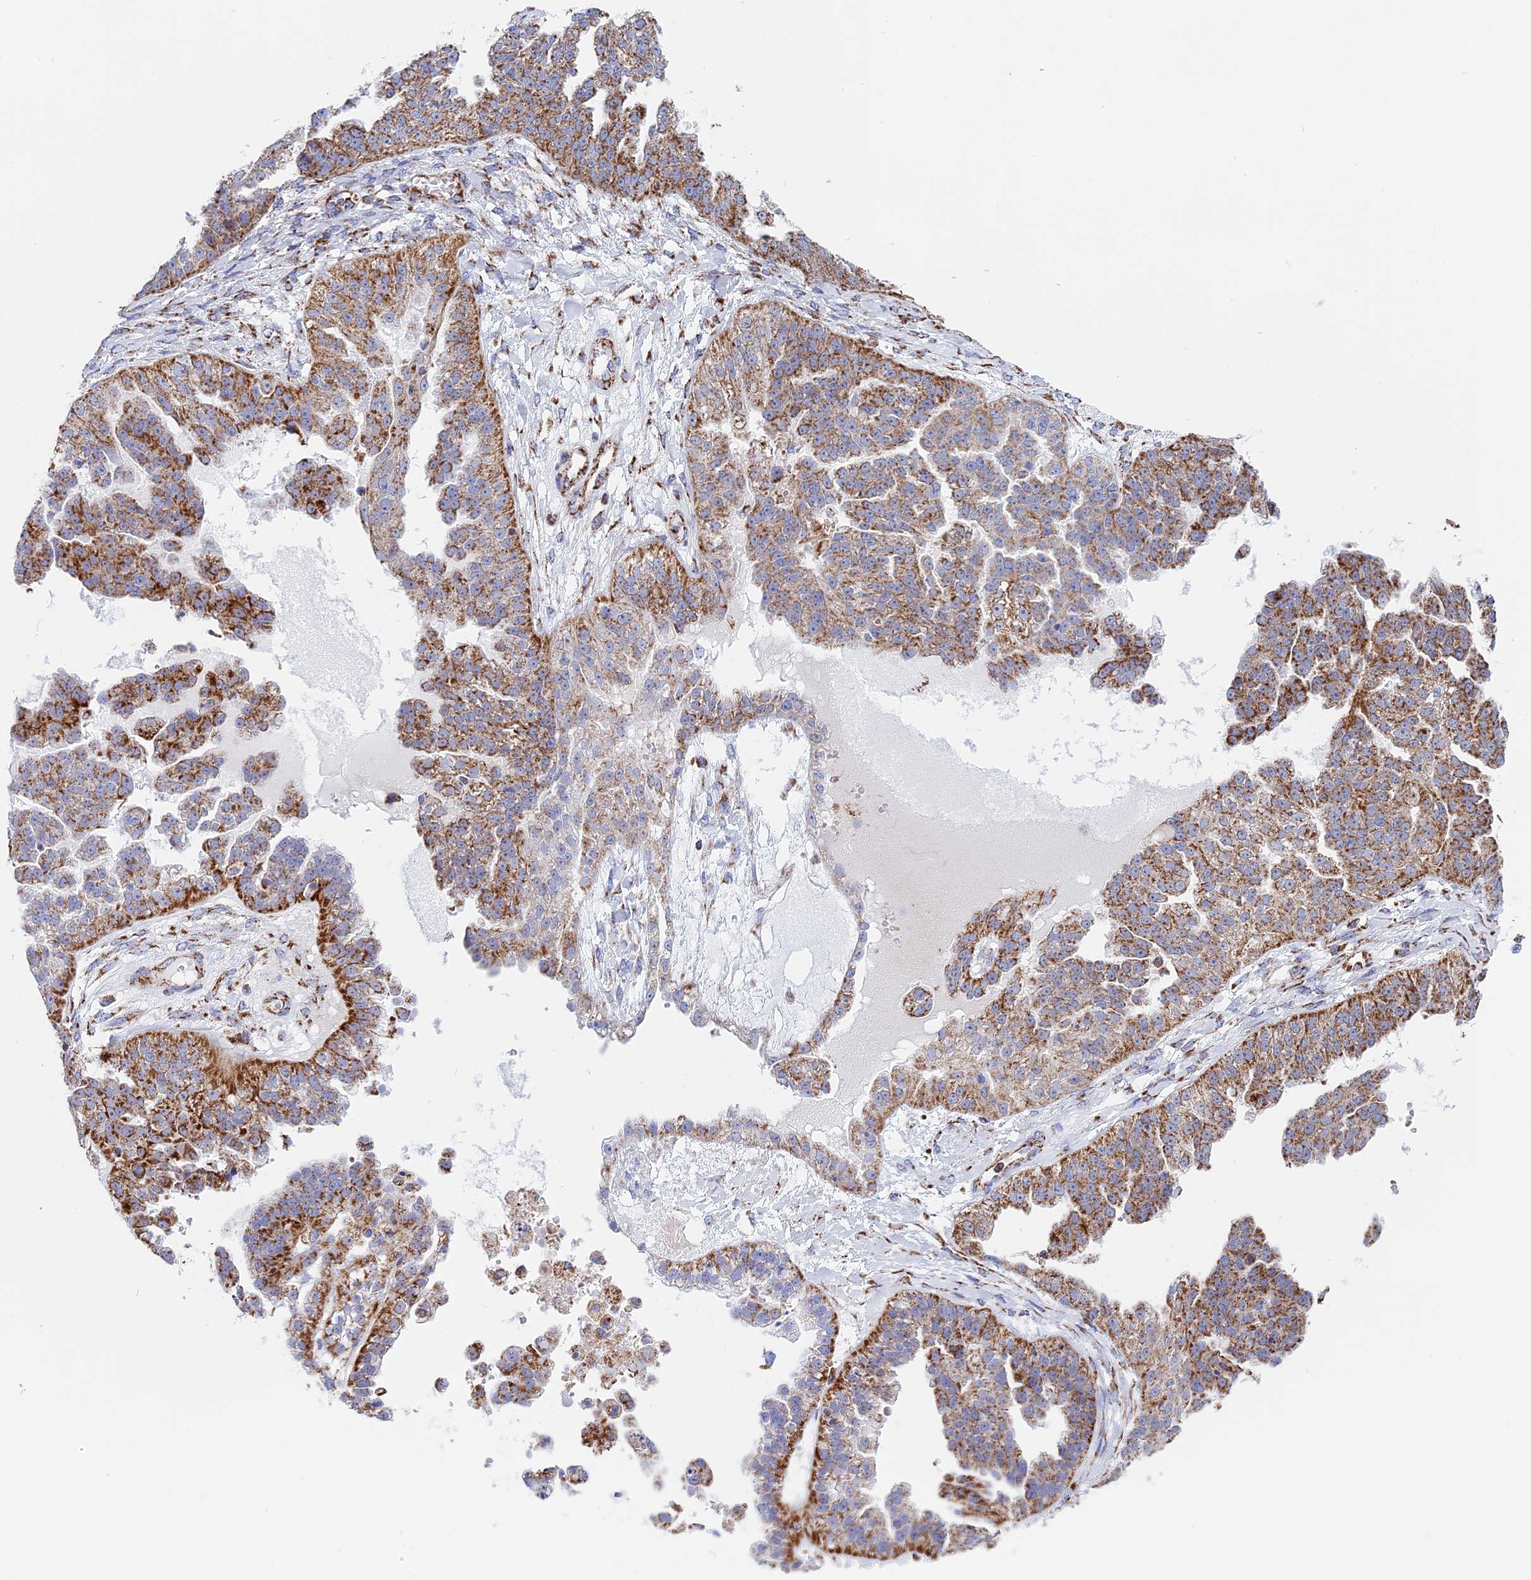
{"staining": {"intensity": "moderate", "quantity": ">75%", "location": "cytoplasmic/membranous"}, "tissue": "ovarian cancer", "cell_type": "Tumor cells", "image_type": "cancer", "snomed": [{"axis": "morphology", "description": "Cystadenocarcinoma, serous, NOS"}, {"axis": "topography", "description": "Ovary"}], "caption": "A histopathology image showing moderate cytoplasmic/membranous staining in approximately >75% of tumor cells in serous cystadenocarcinoma (ovarian), as visualized by brown immunohistochemical staining.", "gene": "NDUFA5", "patient": {"sex": "female", "age": 58}}